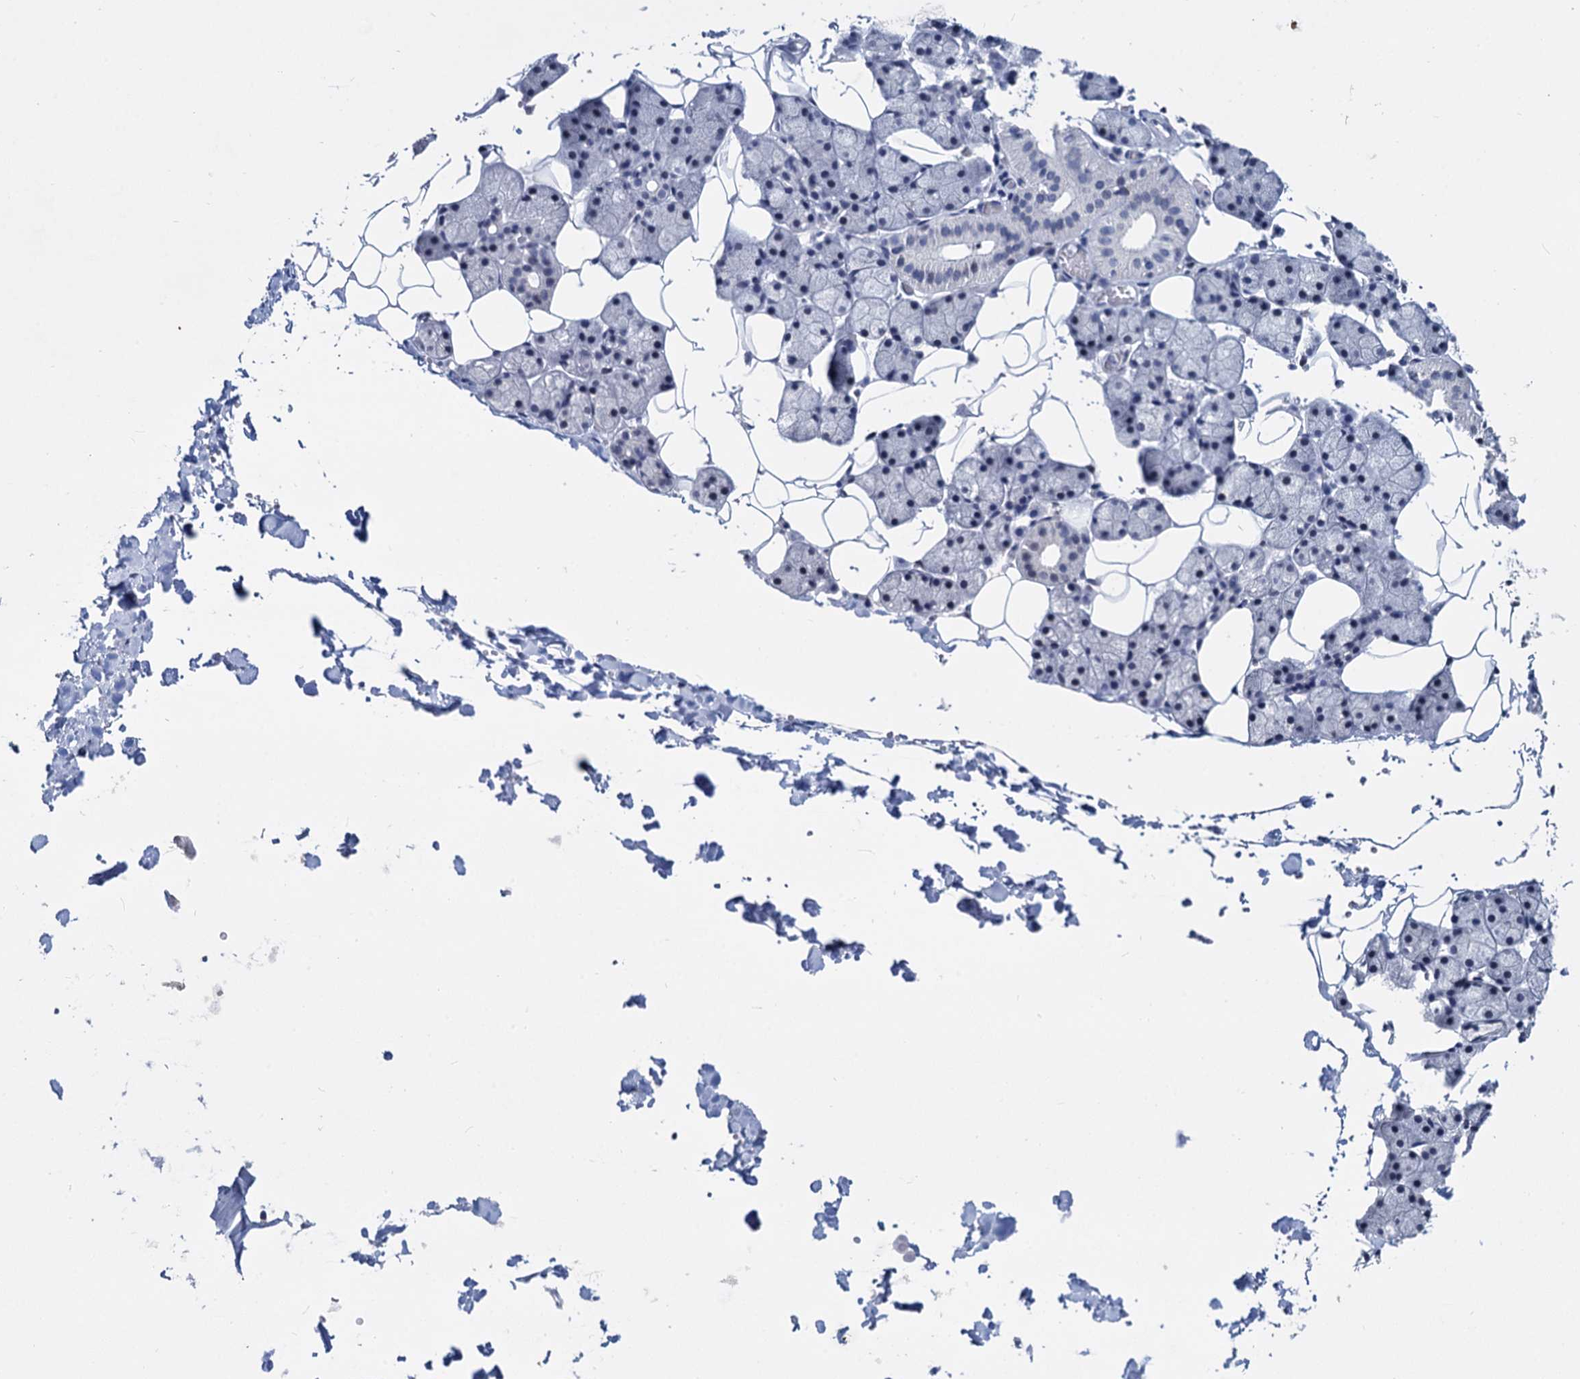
{"staining": {"intensity": "negative", "quantity": "none", "location": "none"}, "tissue": "salivary gland", "cell_type": "Glandular cells", "image_type": "normal", "snomed": [{"axis": "morphology", "description": "Normal tissue, NOS"}, {"axis": "topography", "description": "Salivary gland"}], "caption": "DAB (3,3'-diaminobenzidine) immunohistochemical staining of benign salivary gland exhibits no significant positivity in glandular cells. (DAB (3,3'-diaminobenzidine) immunohistochemistry (IHC) visualized using brightfield microscopy, high magnification).", "gene": "MAGEA4", "patient": {"sex": "female", "age": 33}}